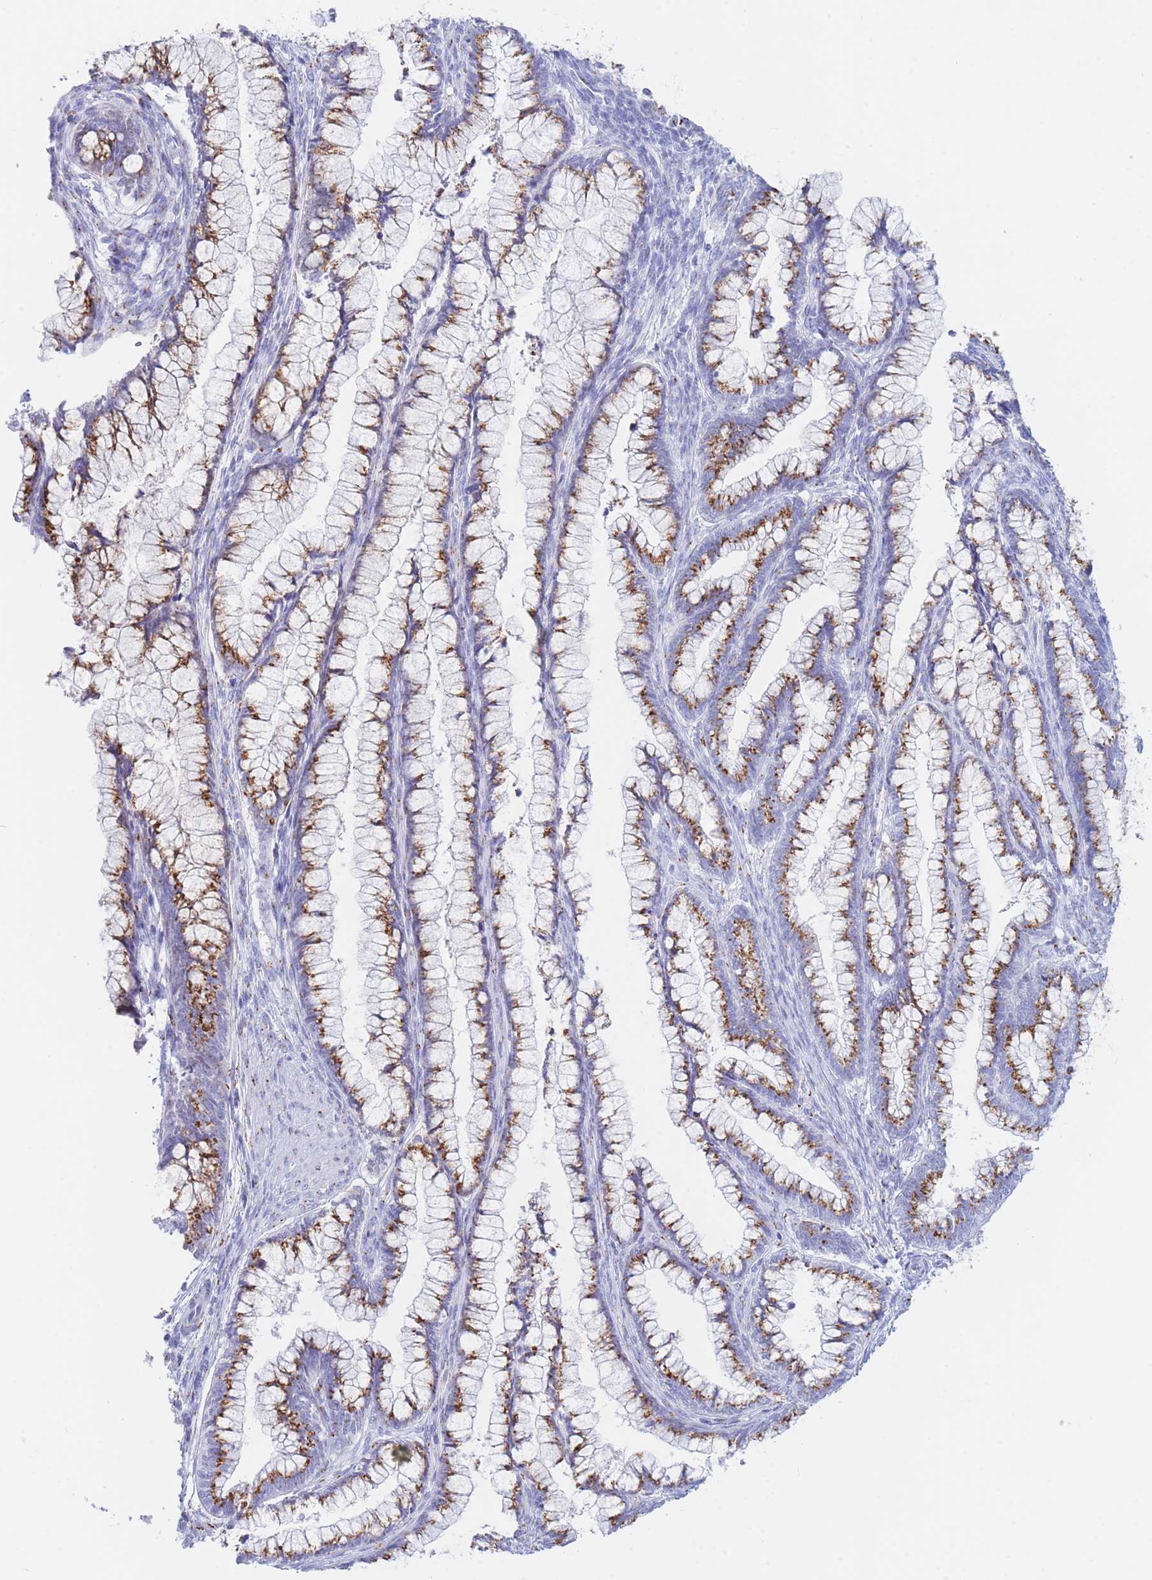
{"staining": {"intensity": "strong", "quantity": ">75%", "location": "cytoplasmic/membranous"}, "tissue": "cervical cancer", "cell_type": "Tumor cells", "image_type": "cancer", "snomed": [{"axis": "morphology", "description": "Adenocarcinoma, NOS"}, {"axis": "topography", "description": "Cervix"}], "caption": "High-magnification brightfield microscopy of adenocarcinoma (cervical) stained with DAB (3,3'-diaminobenzidine) (brown) and counterstained with hematoxylin (blue). tumor cells exhibit strong cytoplasmic/membranous staining is appreciated in approximately>75% of cells.", "gene": "FAM3C", "patient": {"sex": "female", "age": 44}}